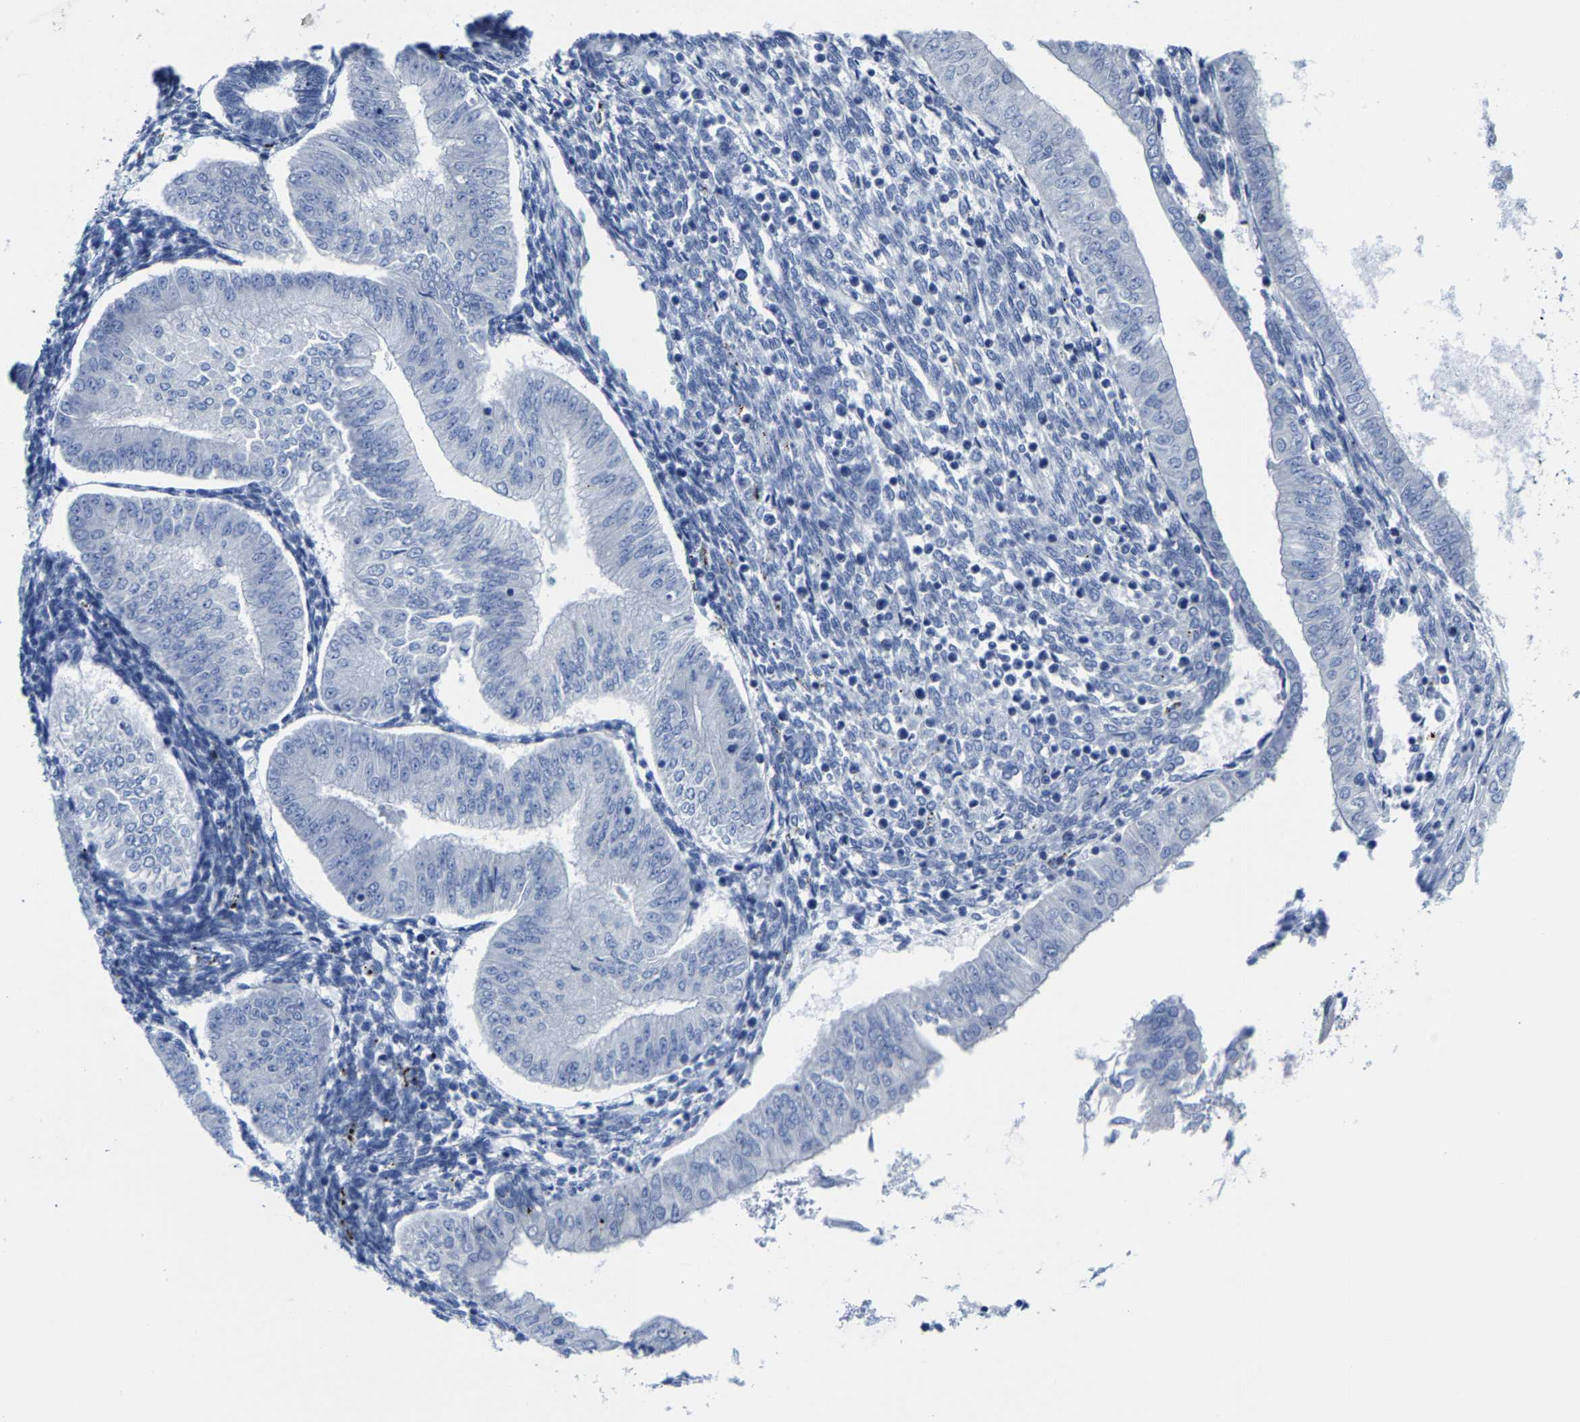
{"staining": {"intensity": "negative", "quantity": "none", "location": "none"}, "tissue": "endometrial cancer", "cell_type": "Tumor cells", "image_type": "cancer", "snomed": [{"axis": "morphology", "description": "Normal tissue, NOS"}, {"axis": "morphology", "description": "Adenocarcinoma, NOS"}, {"axis": "topography", "description": "Endometrium"}], "caption": "Immunohistochemistry (IHC) photomicrograph of neoplastic tissue: human adenocarcinoma (endometrial) stained with DAB (3,3'-diaminobenzidine) reveals no significant protein expression in tumor cells.", "gene": "KLHL1", "patient": {"sex": "female", "age": 53}}